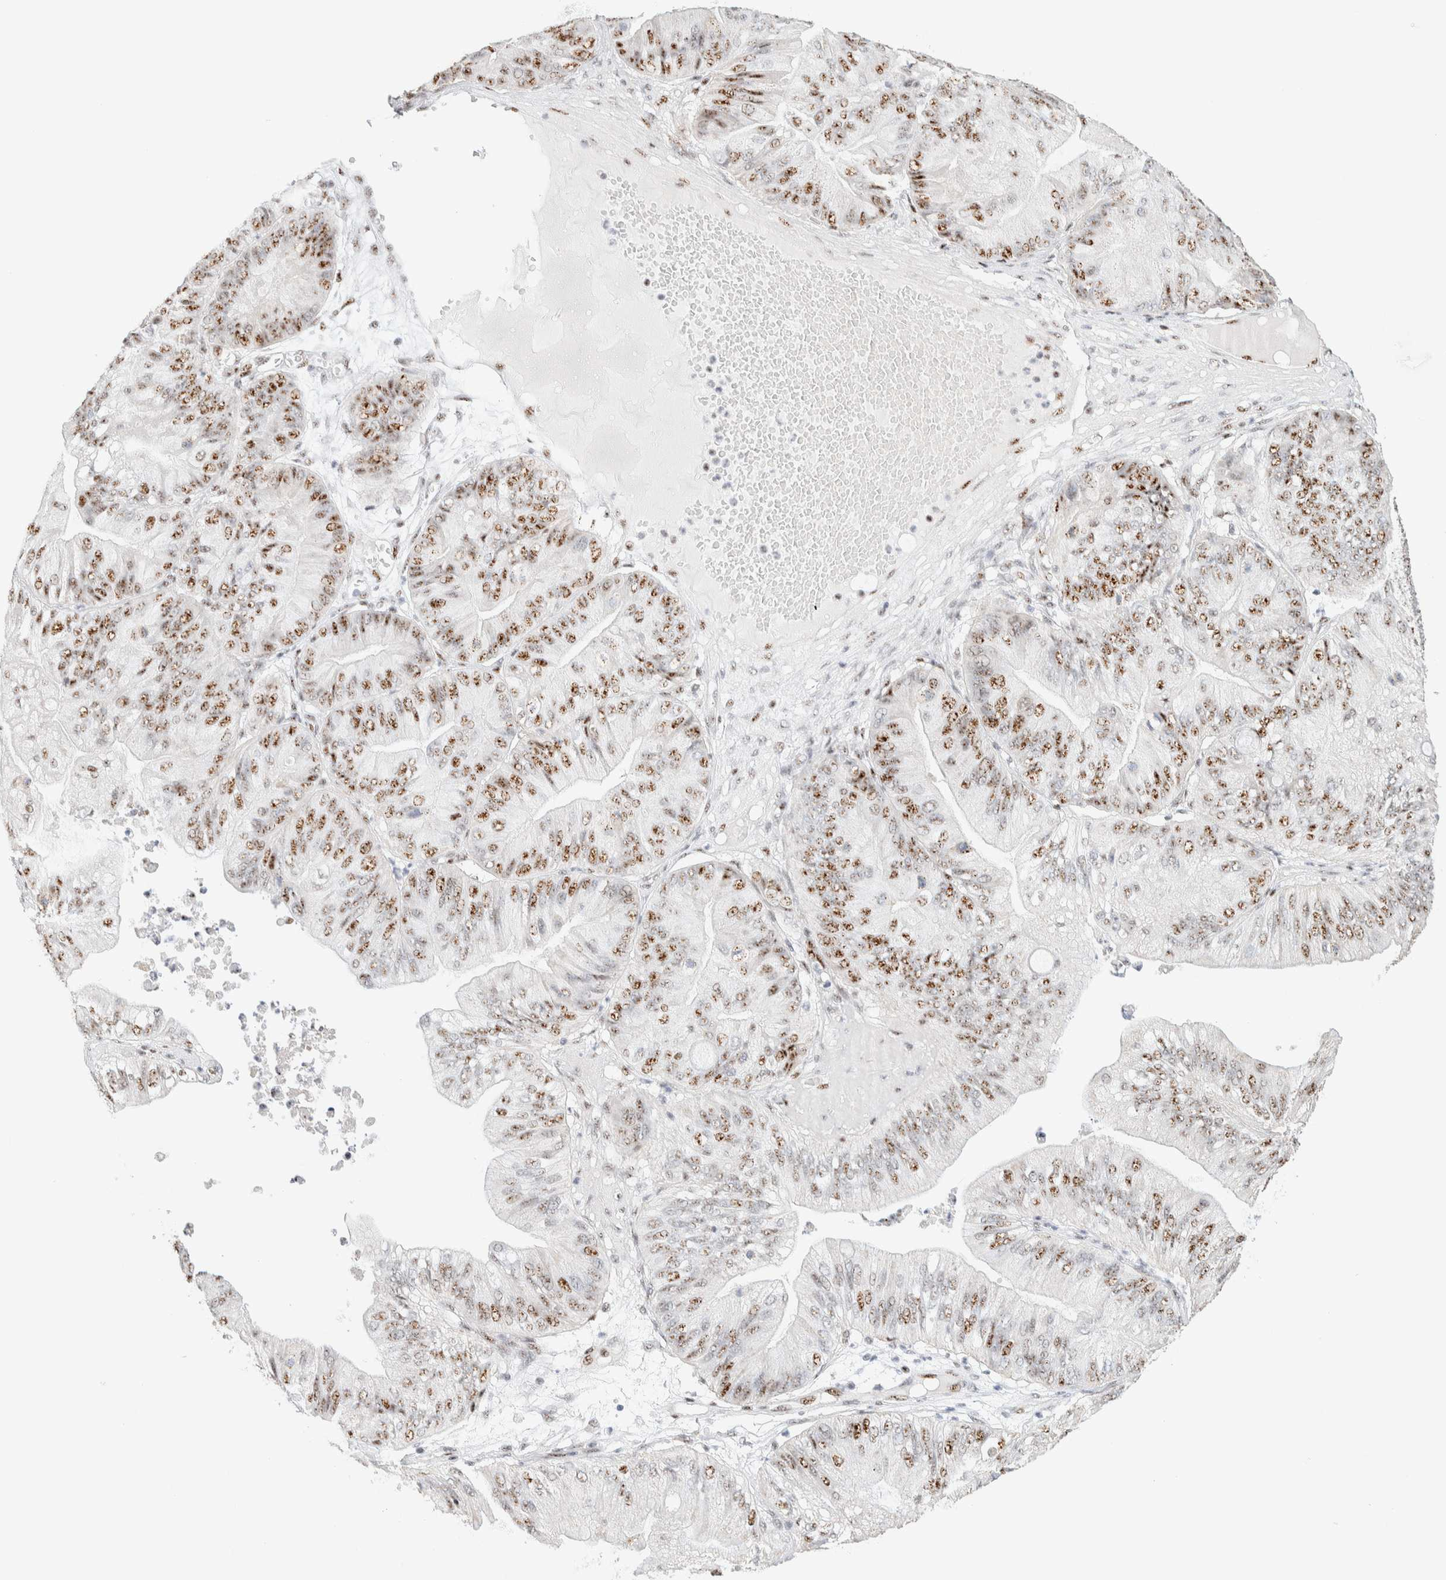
{"staining": {"intensity": "moderate", "quantity": ">75%", "location": "nuclear"}, "tissue": "ovarian cancer", "cell_type": "Tumor cells", "image_type": "cancer", "snomed": [{"axis": "morphology", "description": "Cystadenocarcinoma, mucinous, NOS"}, {"axis": "topography", "description": "Ovary"}], "caption": "Immunohistochemical staining of human ovarian mucinous cystadenocarcinoma exhibits medium levels of moderate nuclear protein expression in approximately >75% of tumor cells.", "gene": "SON", "patient": {"sex": "female", "age": 61}}